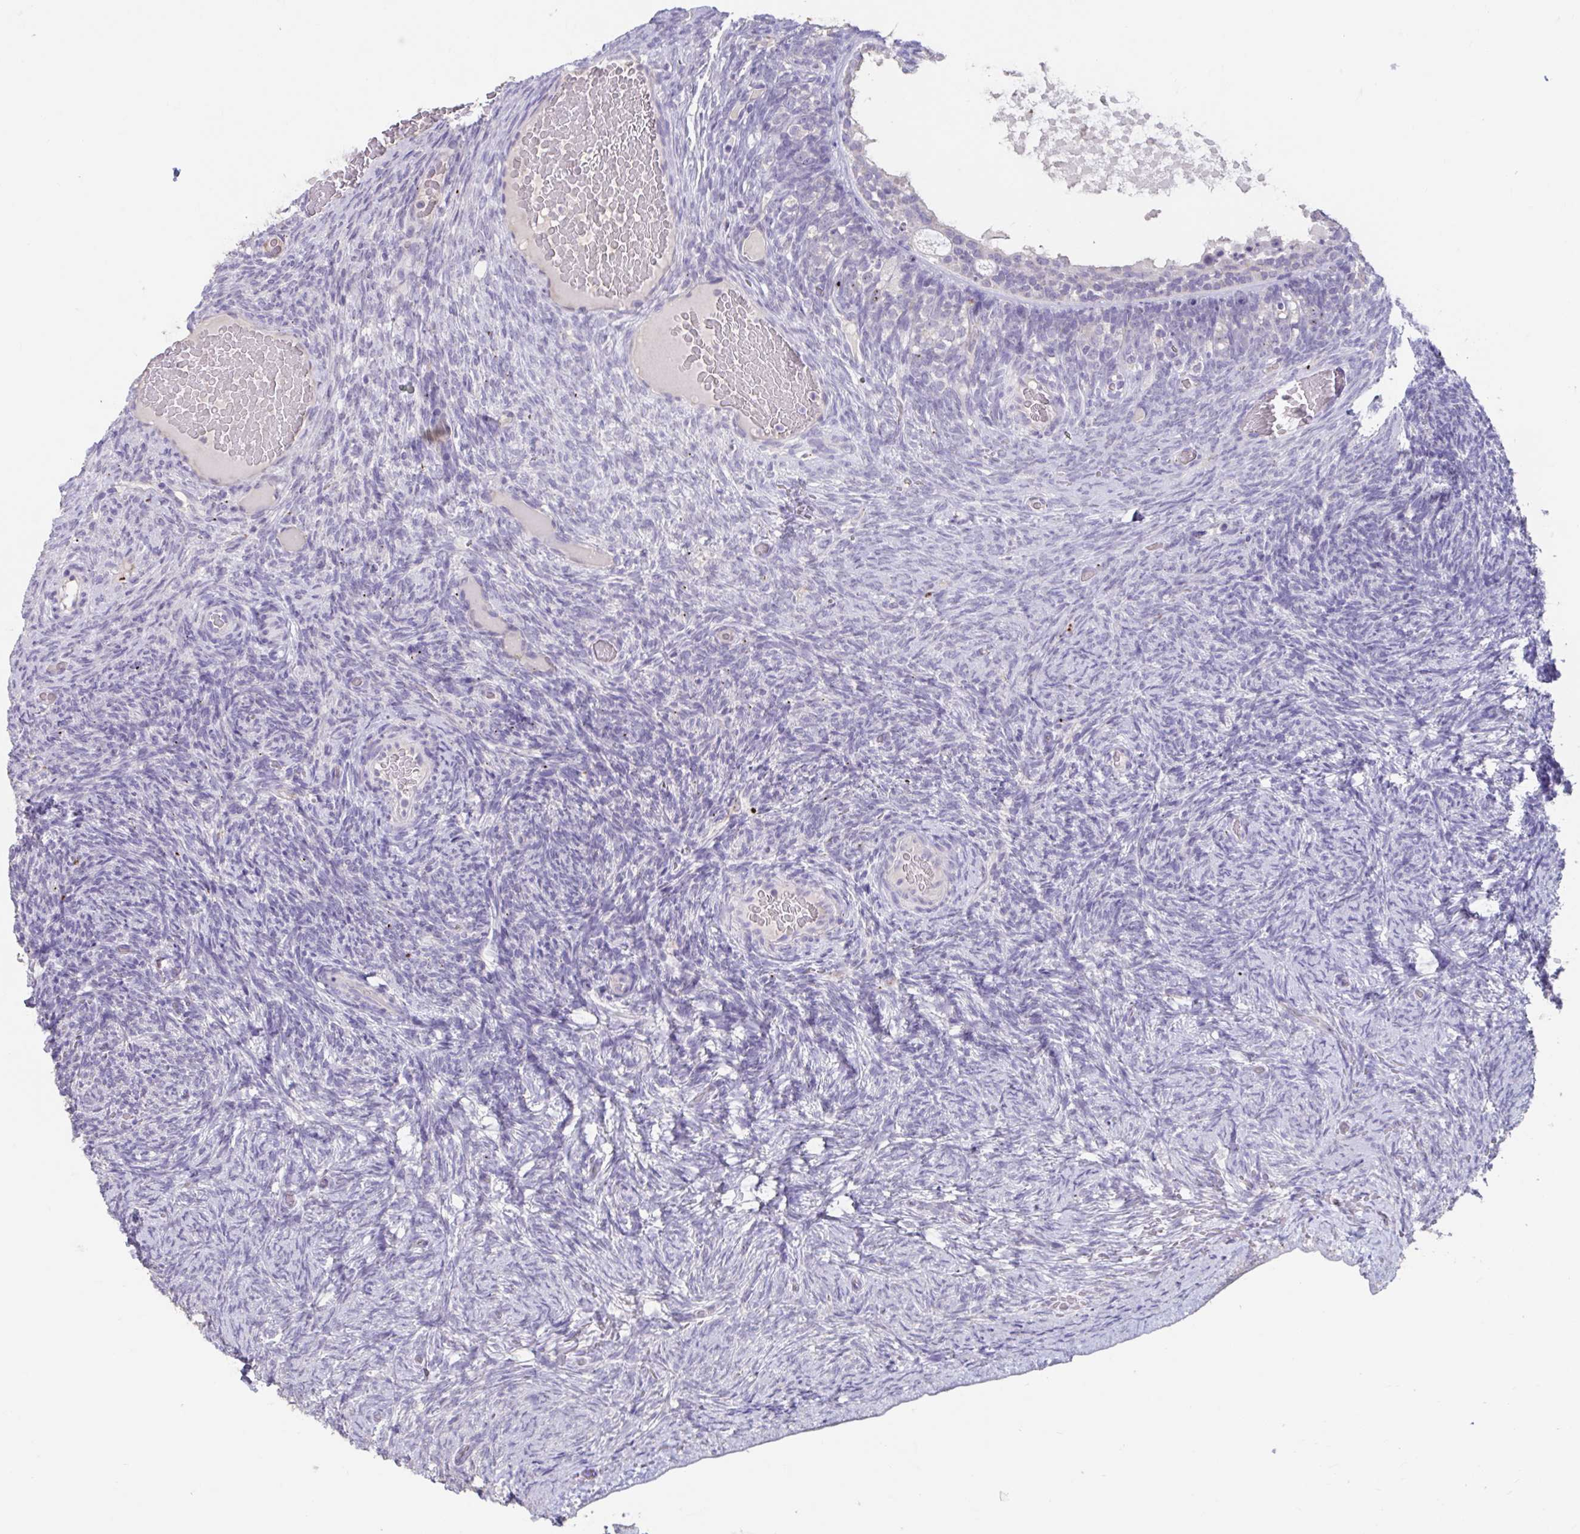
{"staining": {"intensity": "negative", "quantity": "none", "location": "none"}, "tissue": "ovary", "cell_type": "Ovarian stroma cells", "image_type": "normal", "snomed": [{"axis": "morphology", "description": "Normal tissue, NOS"}, {"axis": "topography", "description": "Ovary"}], "caption": "High magnification brightfield microscopy of normal ovary stained with DAB (3,3'-diaminobenzidine) (brown) and counterstained with hematoxylin (blue): ovarian stroma cells show no significant positivity.", "gene": "GPR162", "patient": {"sex": "female", "age": 34}}